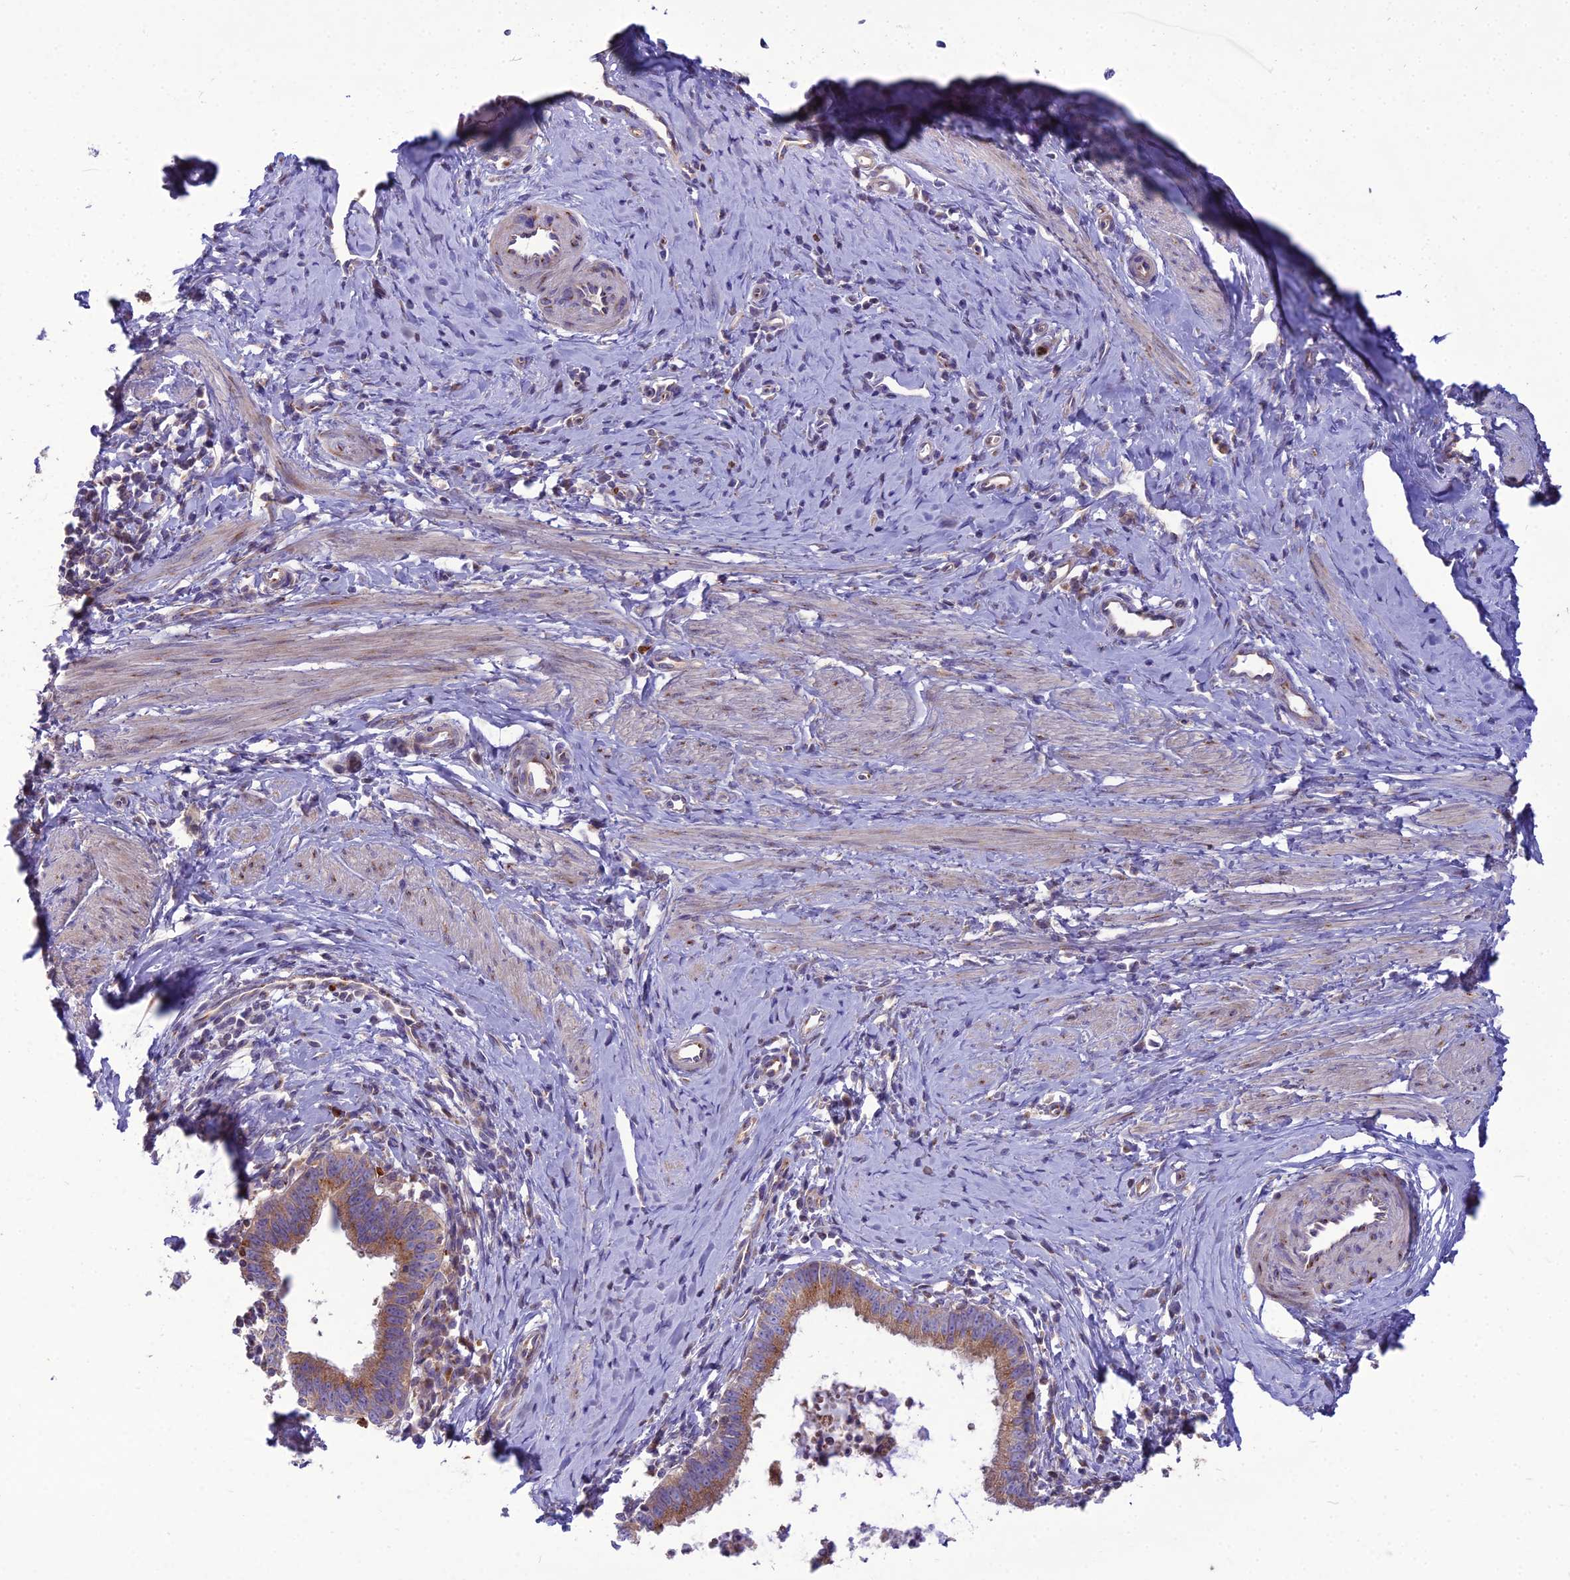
{"staining": {"intensity": "moderate", "quantity": "25%-75%", "location": "cytoplasmic/membranous"}, "tissue": "cervical cancer", "cell_type": "Tumor cells", "image_type": "cancer", "snomed": [{"axis": "morphology", "description": "Adenocarcinoma, NOS"}, {"axis": "topography", "description": "Cervix"}], "caption": "A medium amount of moderate cytoplasmic/membranous staining is identified in approximately 25%-75% of tumor cells in cervical adenocarcinoma tissue. The protein is stained brown, and the nuclei are stained in blue (DAB IHC with brightfield microscopy, high magnification).", "gene": "SPRYD7", "patient": {"sex": "female", "age": 36}}